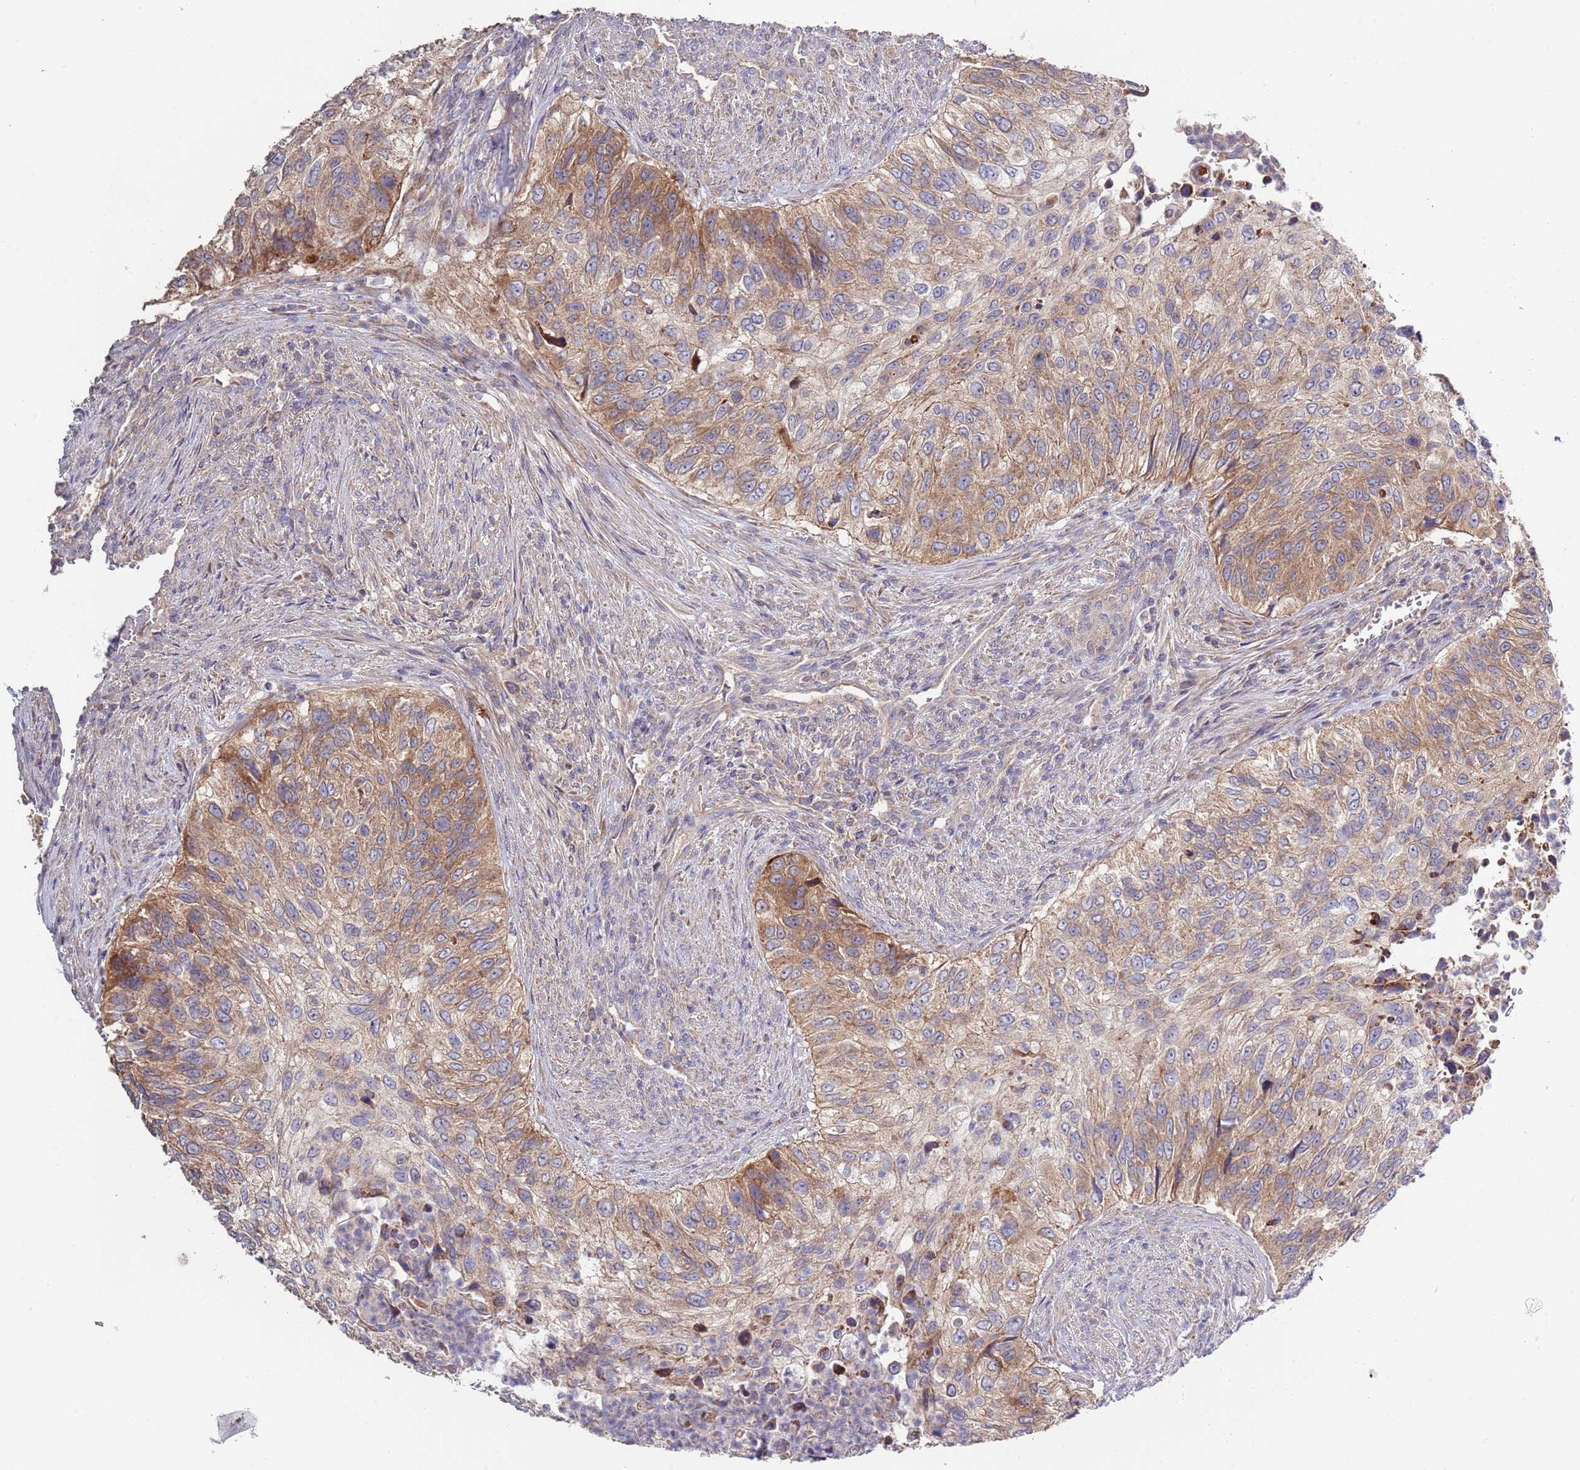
{"staining": {"intensity": "moderate", "quantity": "25%-75%", "location": "cytoplasmic/membranous"}, "tissue": "urothelial cancer", "cell_type": "Tumor cells", "image_type": "cancer", "snomed": [{"axis": "morphology", "description": "Urothelial carcinoma, High grade"}, {"axis": "topography", "description": "Urinary bladder"}], "caption": "Protein expression analysis of human urothelial carcinoma (high-grade) reveals moderate cytoplasmic/membranous positivity in approximately 25%-75% of tumor cells. The staining was performed using DAB to visualize the protein expression in brown, while the nuclei were stained in blue with hematoxylin (Magnification: 20x).", "gene": "ABCC10", "patient": {"sex": "female", "age": 60}}